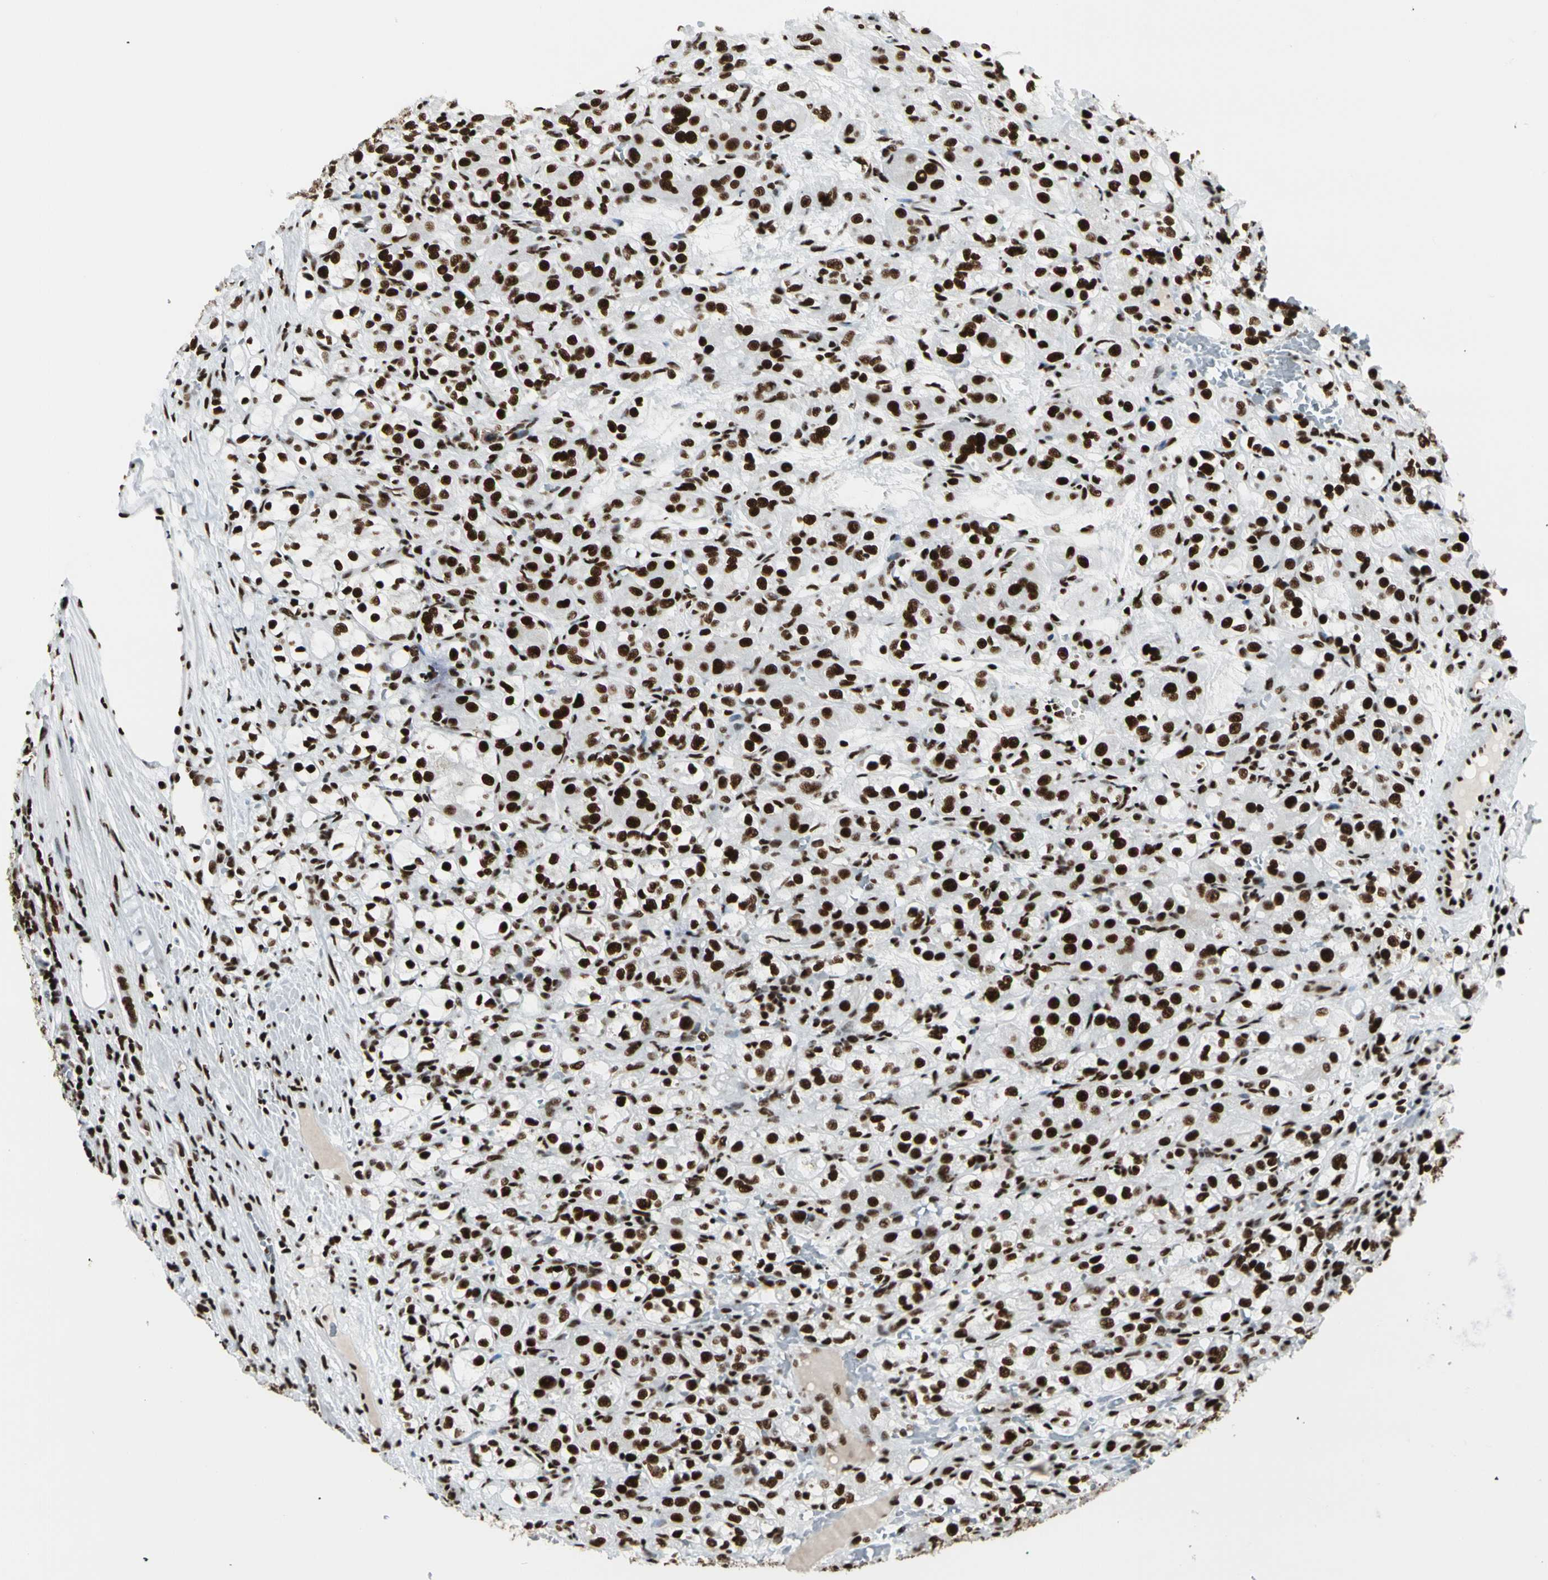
{"staining": {"intensity": "strong", "quantity": ">75%", "location": "nuclear"}, "tissue": "renal cancer", "cell_type": "Tumor cells", "image_type": "cancer", "snomed": [{"axis": "morphology", "description": "Normal tissue, NOS"}, {"axis": "morphology", "description": "Adenocarcinoma, NOS"}, {"axis": "topography", "description": "Kidney"}], "caption": "A photomicrograph of renal cancer stained for a protein reveals strong nuclear brown staining in tumor cells.", "gene": "CCAR1", "patient": {"sex": "male", "age": 61}}